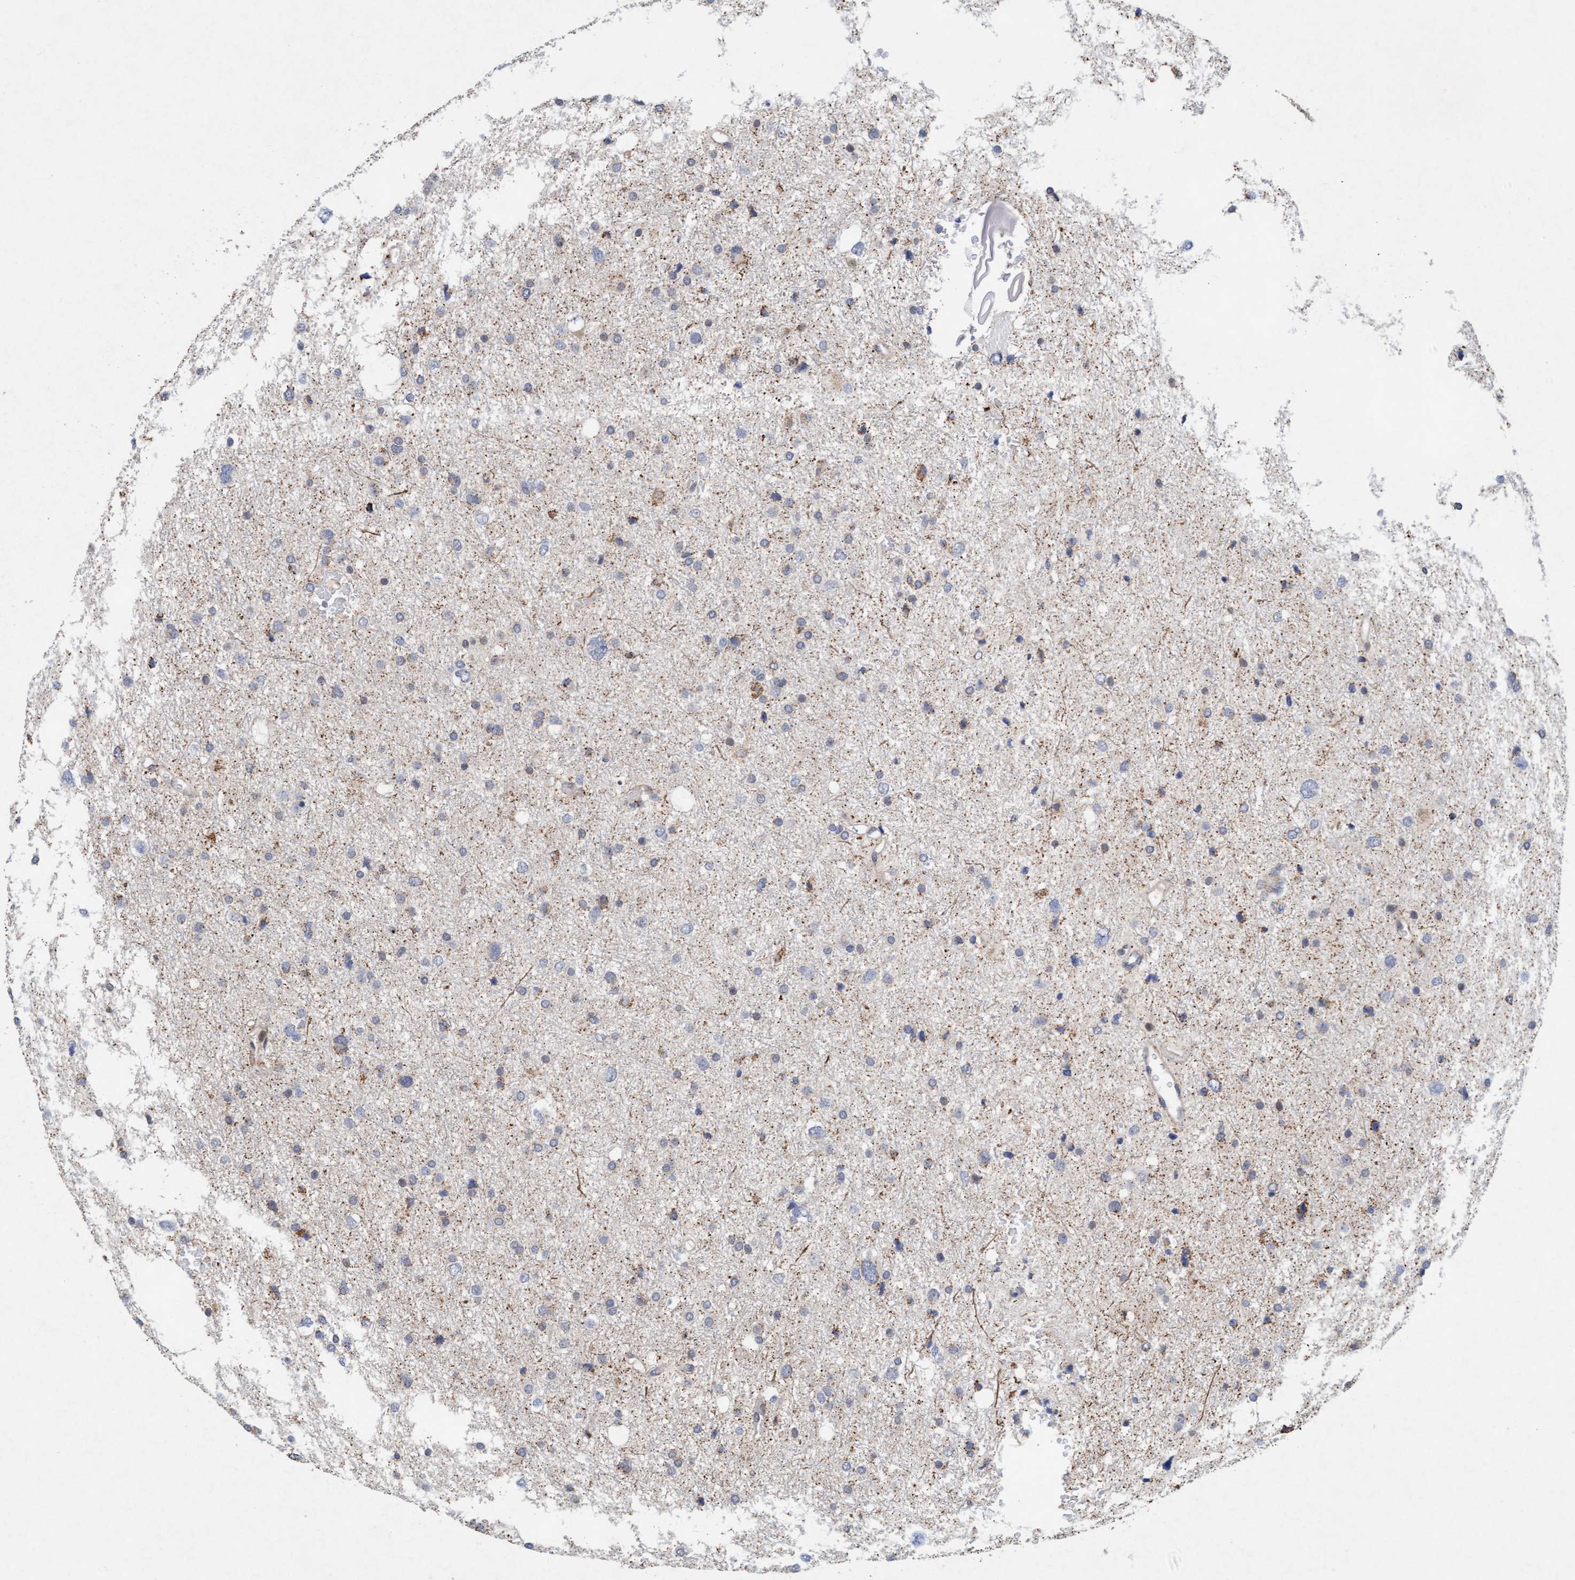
{"staining": {"intensity": "weak", "quantity": "<25%", "location": "cytoplasmic/membranous"}, "tissue": "glioma", "cell_type": "Tumor cells", "image_type": "cancer", "snomed": [{"axis": "morphology", "description": "Glioma, malignant, Low grade"}, {"axis": "topography", "description": "Brain"}], "caption": "The micrograph demonstrates no staining of tumor cells in malignant glioma (low-grade).", "gene": "TMEM70", "patient": {"sex": "female", "age": 37}}